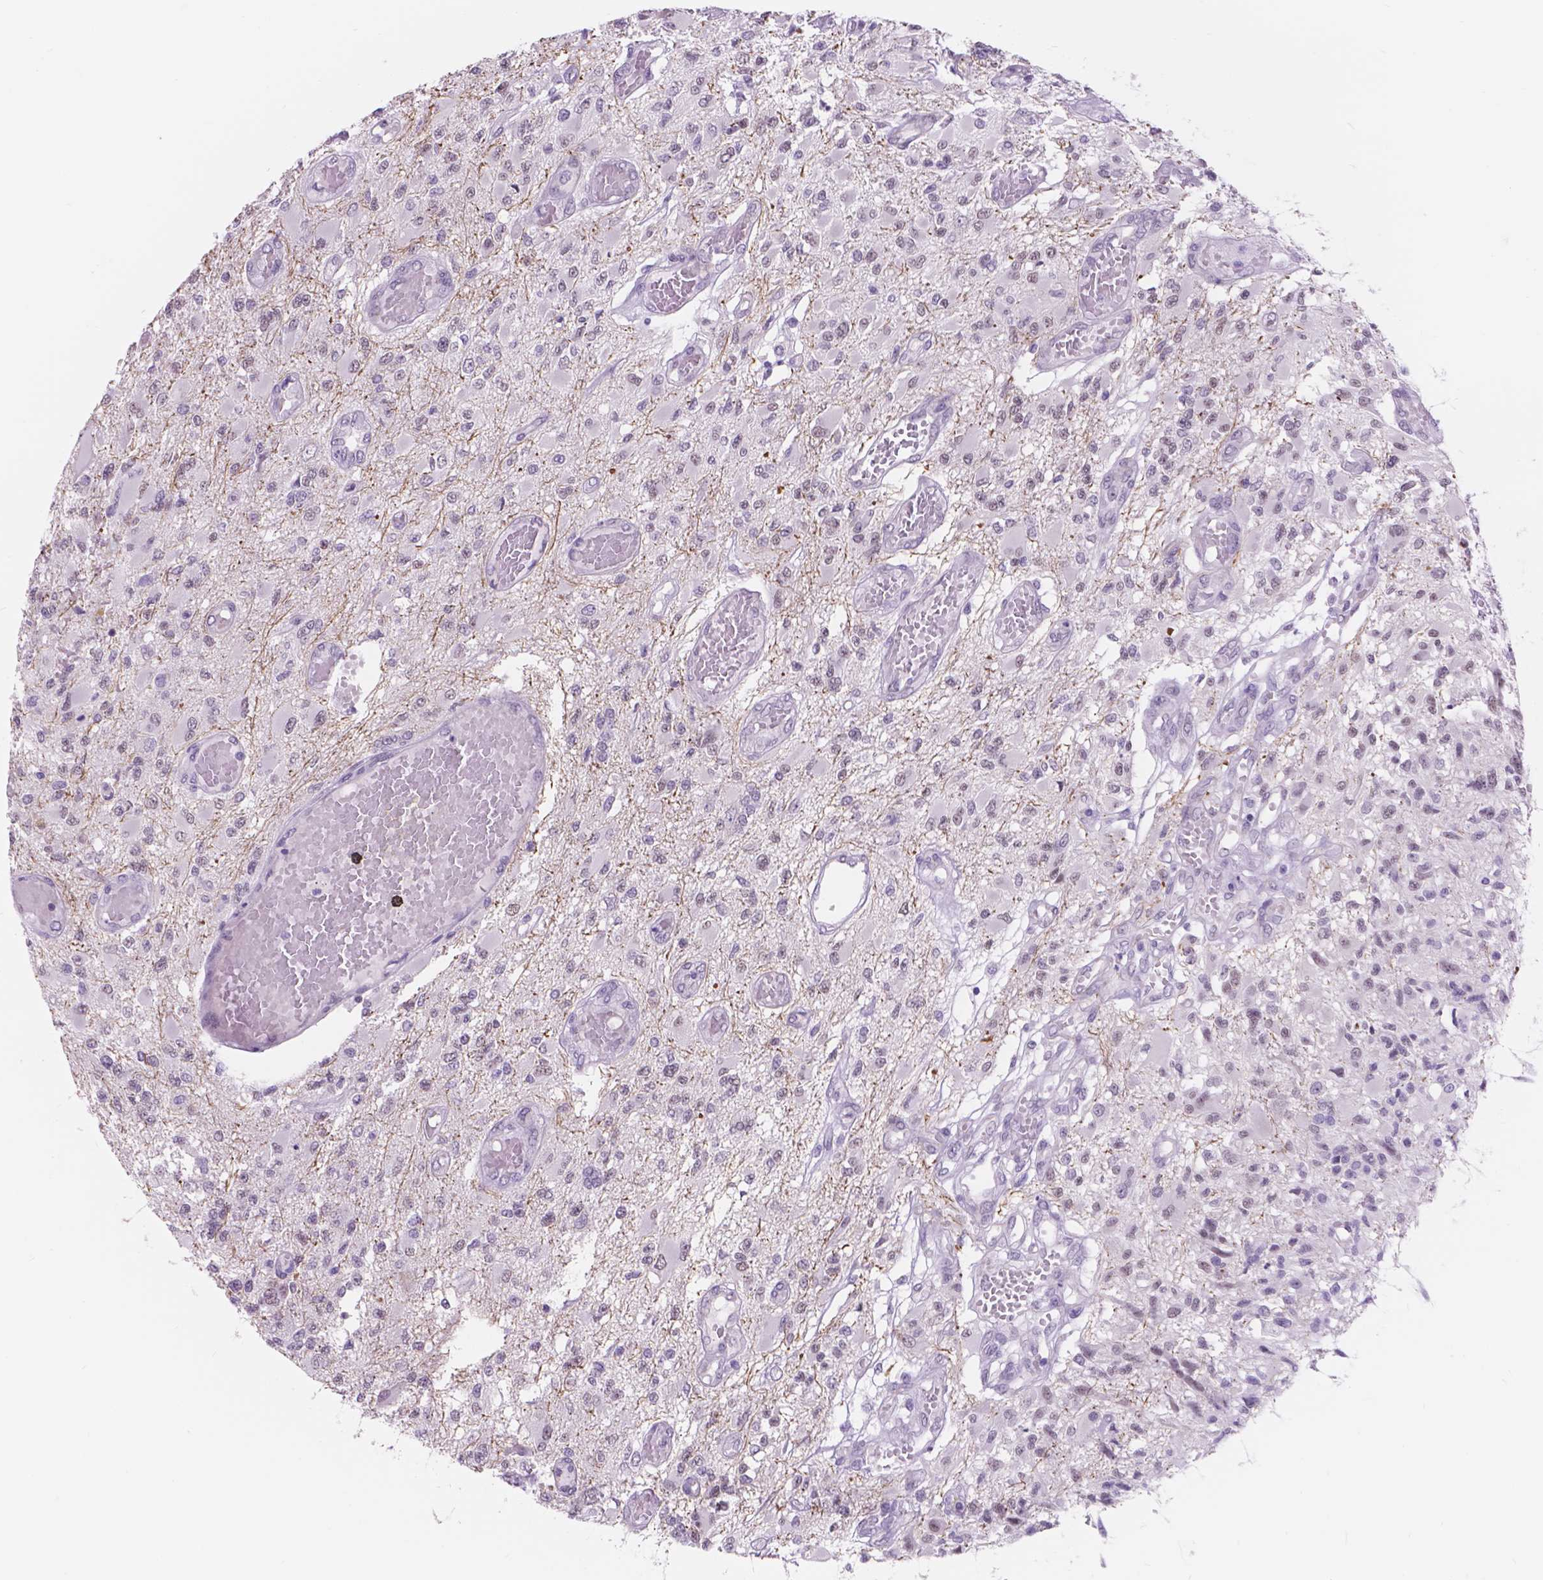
{"staining": {"intensity": "negative", "quantity": "none", "location": "none"}, "tissue": "glioma", "cell_type": "Tumor cells", "image_type": "cancer", "snomed": [{"axis": "morphology", "description": "Glioma, malignant, High grade"}, {"axis": "topography", "description": "Brain"}], "caption": "This micrograph is of malignant high-grade glioma stained with immunohistochemistry to label a protein in brown with the nuclei are counter-stained blue. There is no positivity in tumor cells.", "gene": "DCC", "patient": {"sex": "female", "age": 63}}